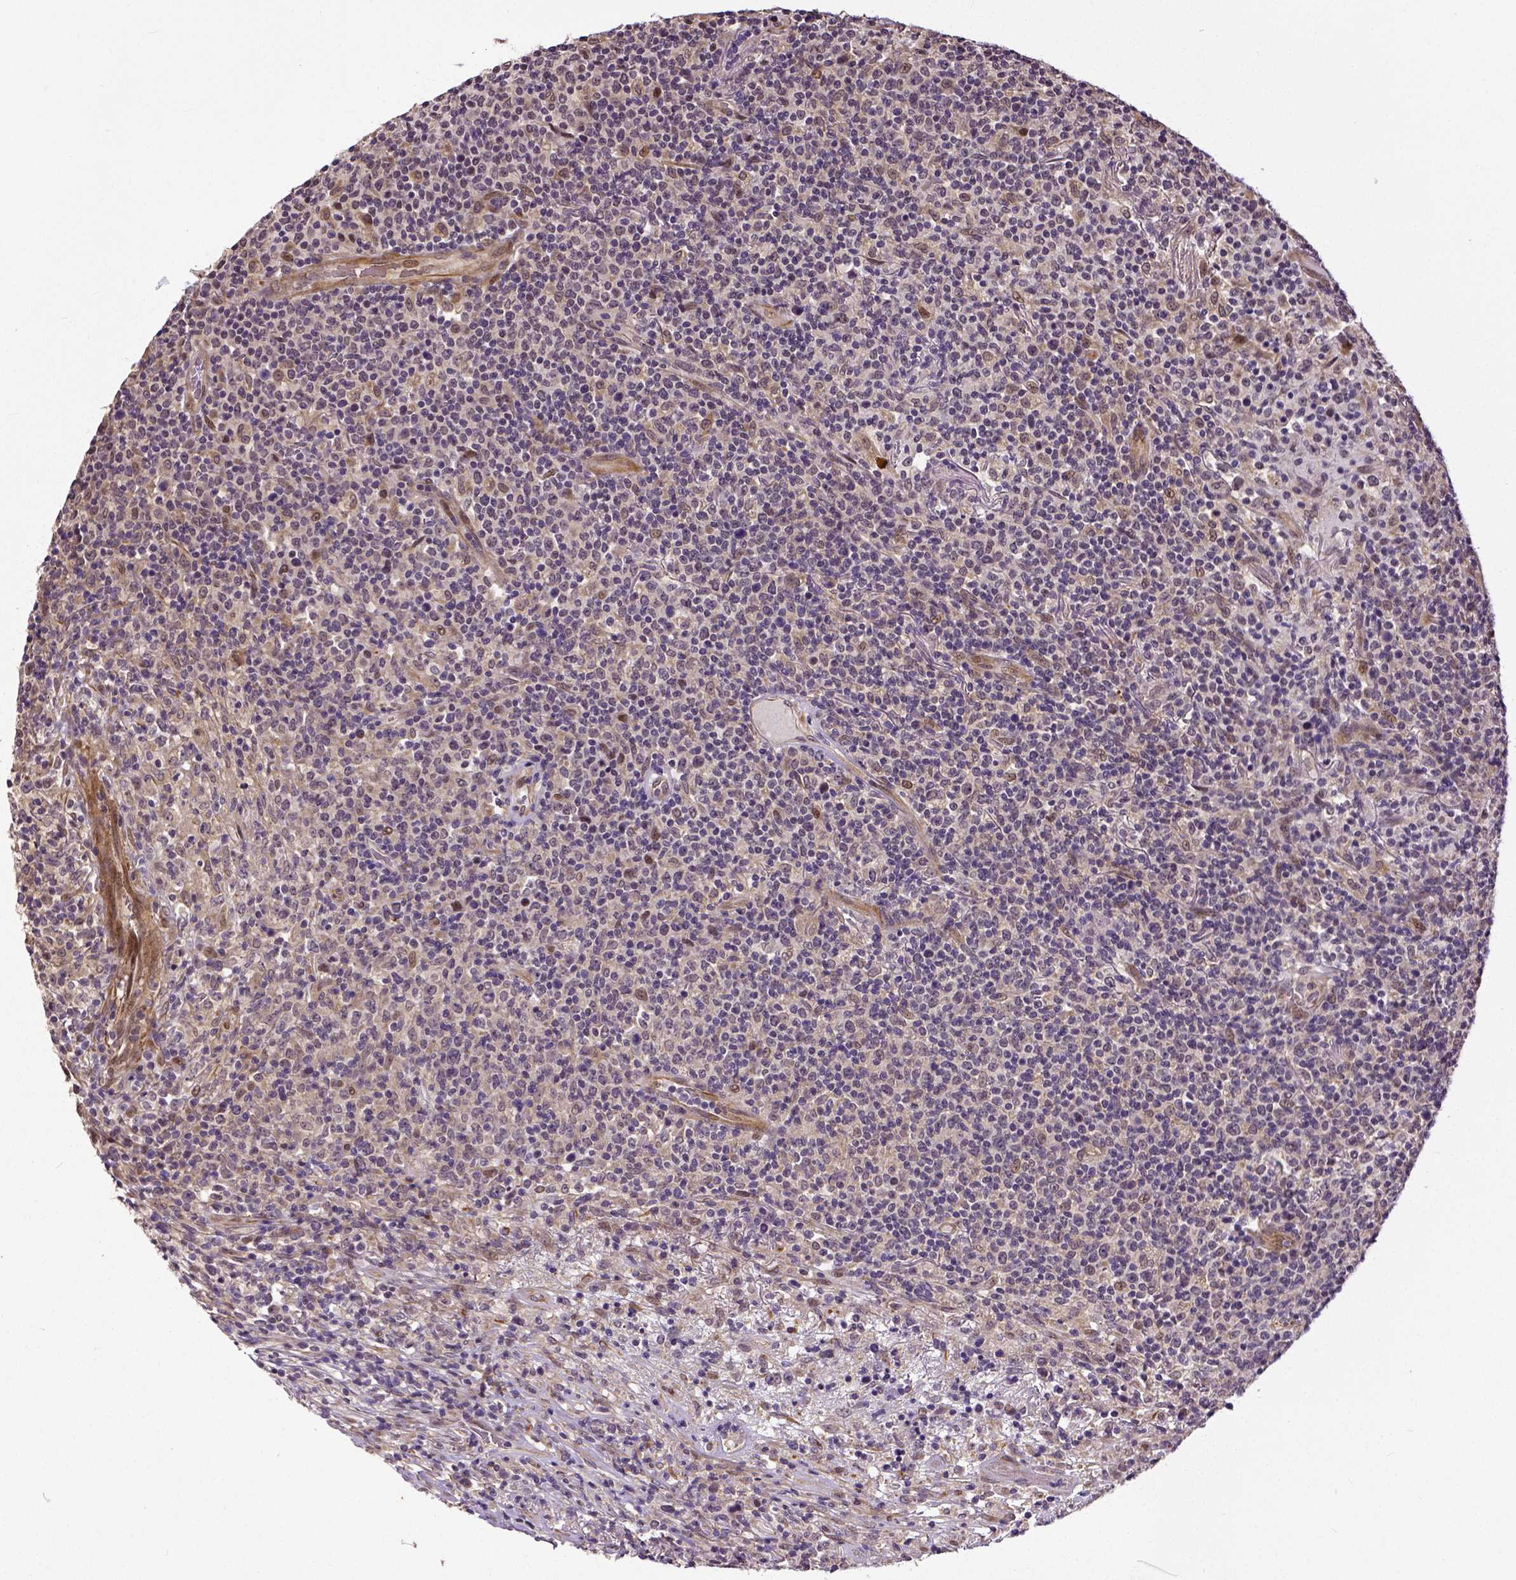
{"staining": {"intensity": "weak", "quantity": ">75%", "location": "cytoplasmic/membranous"}, "tissue": "lymphoma", "cell_type": "Tumor cells", "image_type": "cancer", "snomed": [{"axis": "morphology", "description": "Malignant lymphoma, non-Hodgkin's type, High grade"}, {"axis": "topography", "description": "Lung"}], "caption": "This micrograph shows immunohistochemistry staining of lymphoma, with low weak cytoplasmic/membranous expression in approximately >75% of tumor cells.", "gene": "DICER1", "patient": {"sex": "male", "age": 79}}